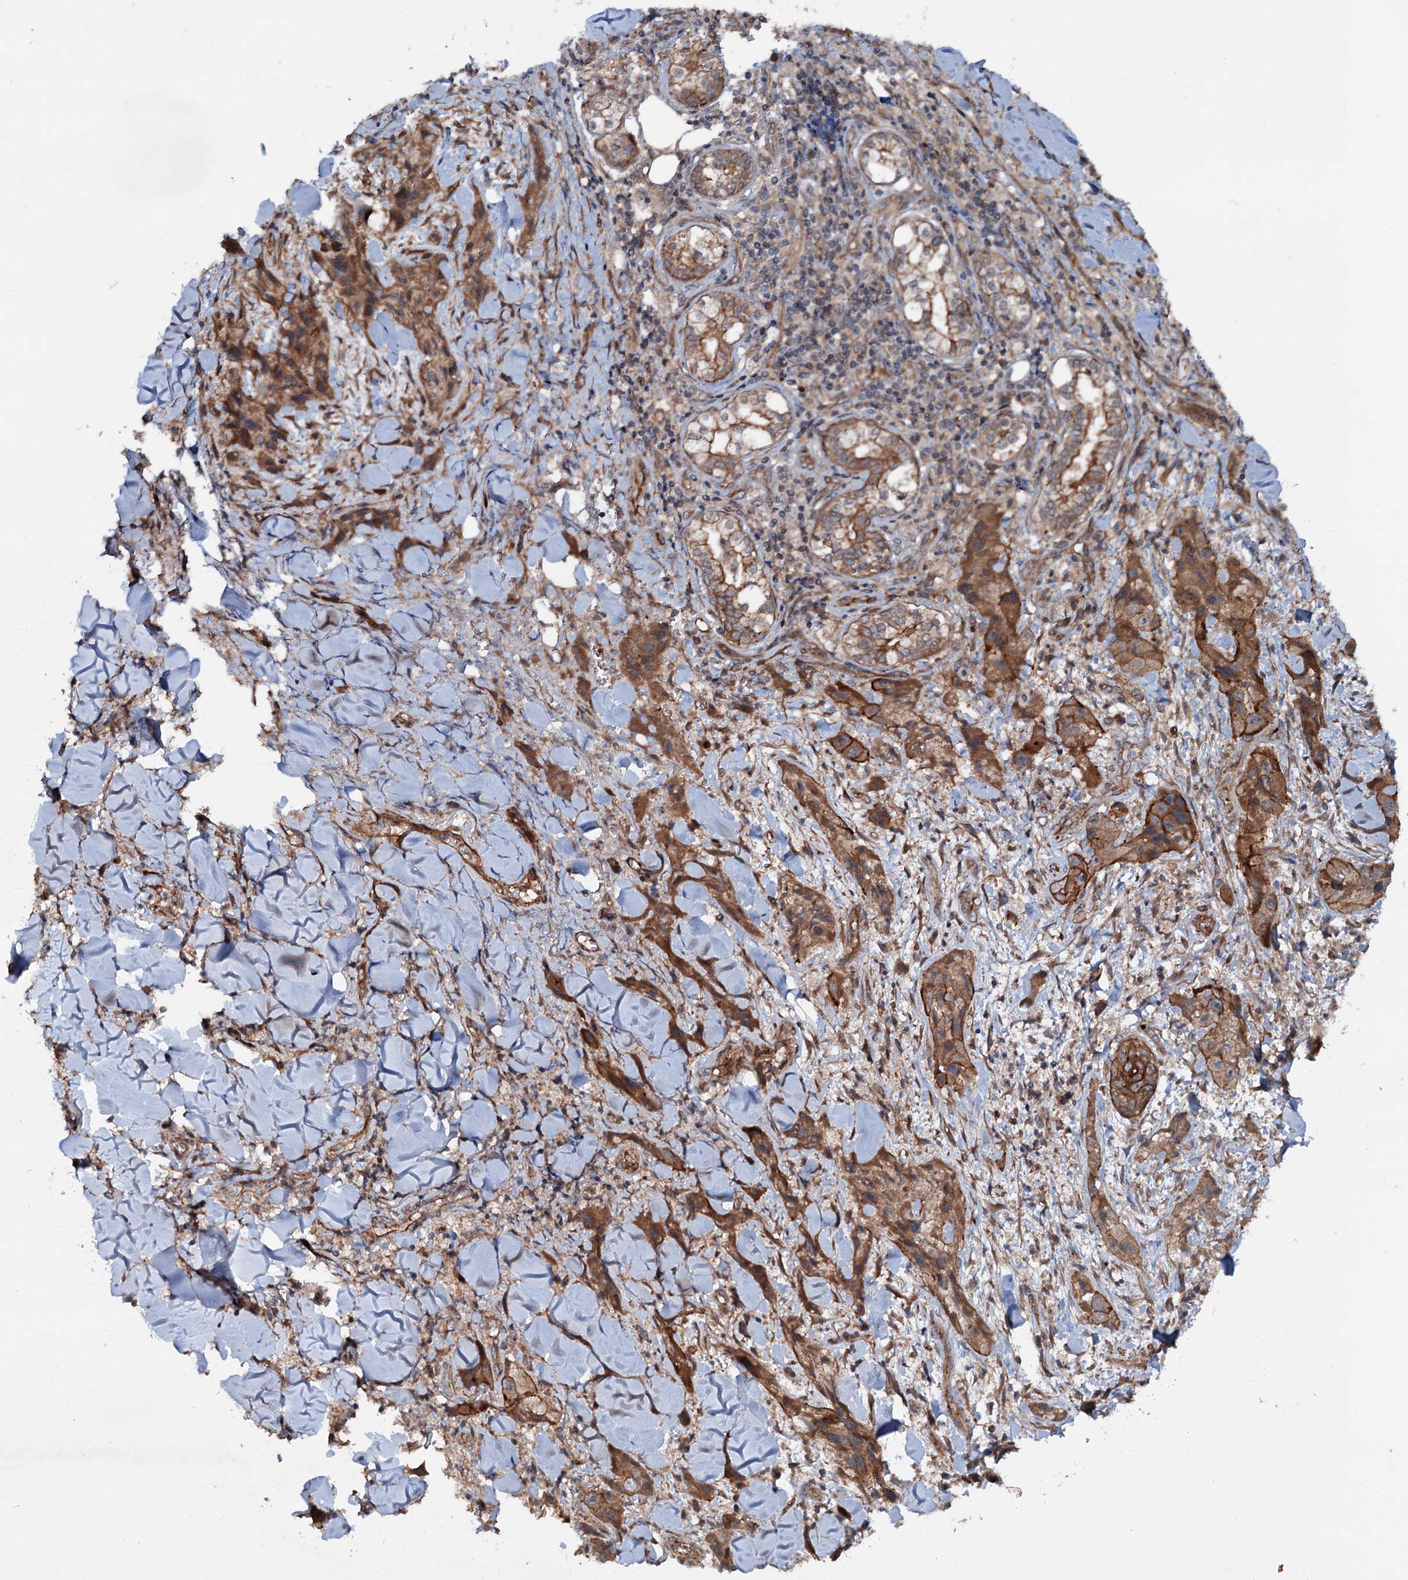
{"staining": {"intensity": "strong", "quantity": ">75%", "location": "cytoplasmic/membranous"}, "tissue": "skin cancer", "cell_type": "Tumor cells", "image_type": "cancer", "snomed": [{"axis": "morphology", "description": "Squamous cell carcinoma, NOS"}, {"axis": "topography", "description": "Skin"}, {"axis": "topography", "description": "Subcutis"}], "caption": "A high amount of strong cytoplasmic/membranous staining is seen in approximately >75% of tumor cells in skin squamous cell carcinoma tissue.", "gene": "ADGRG4", "patient": {"sex": "male", "age": 73}}